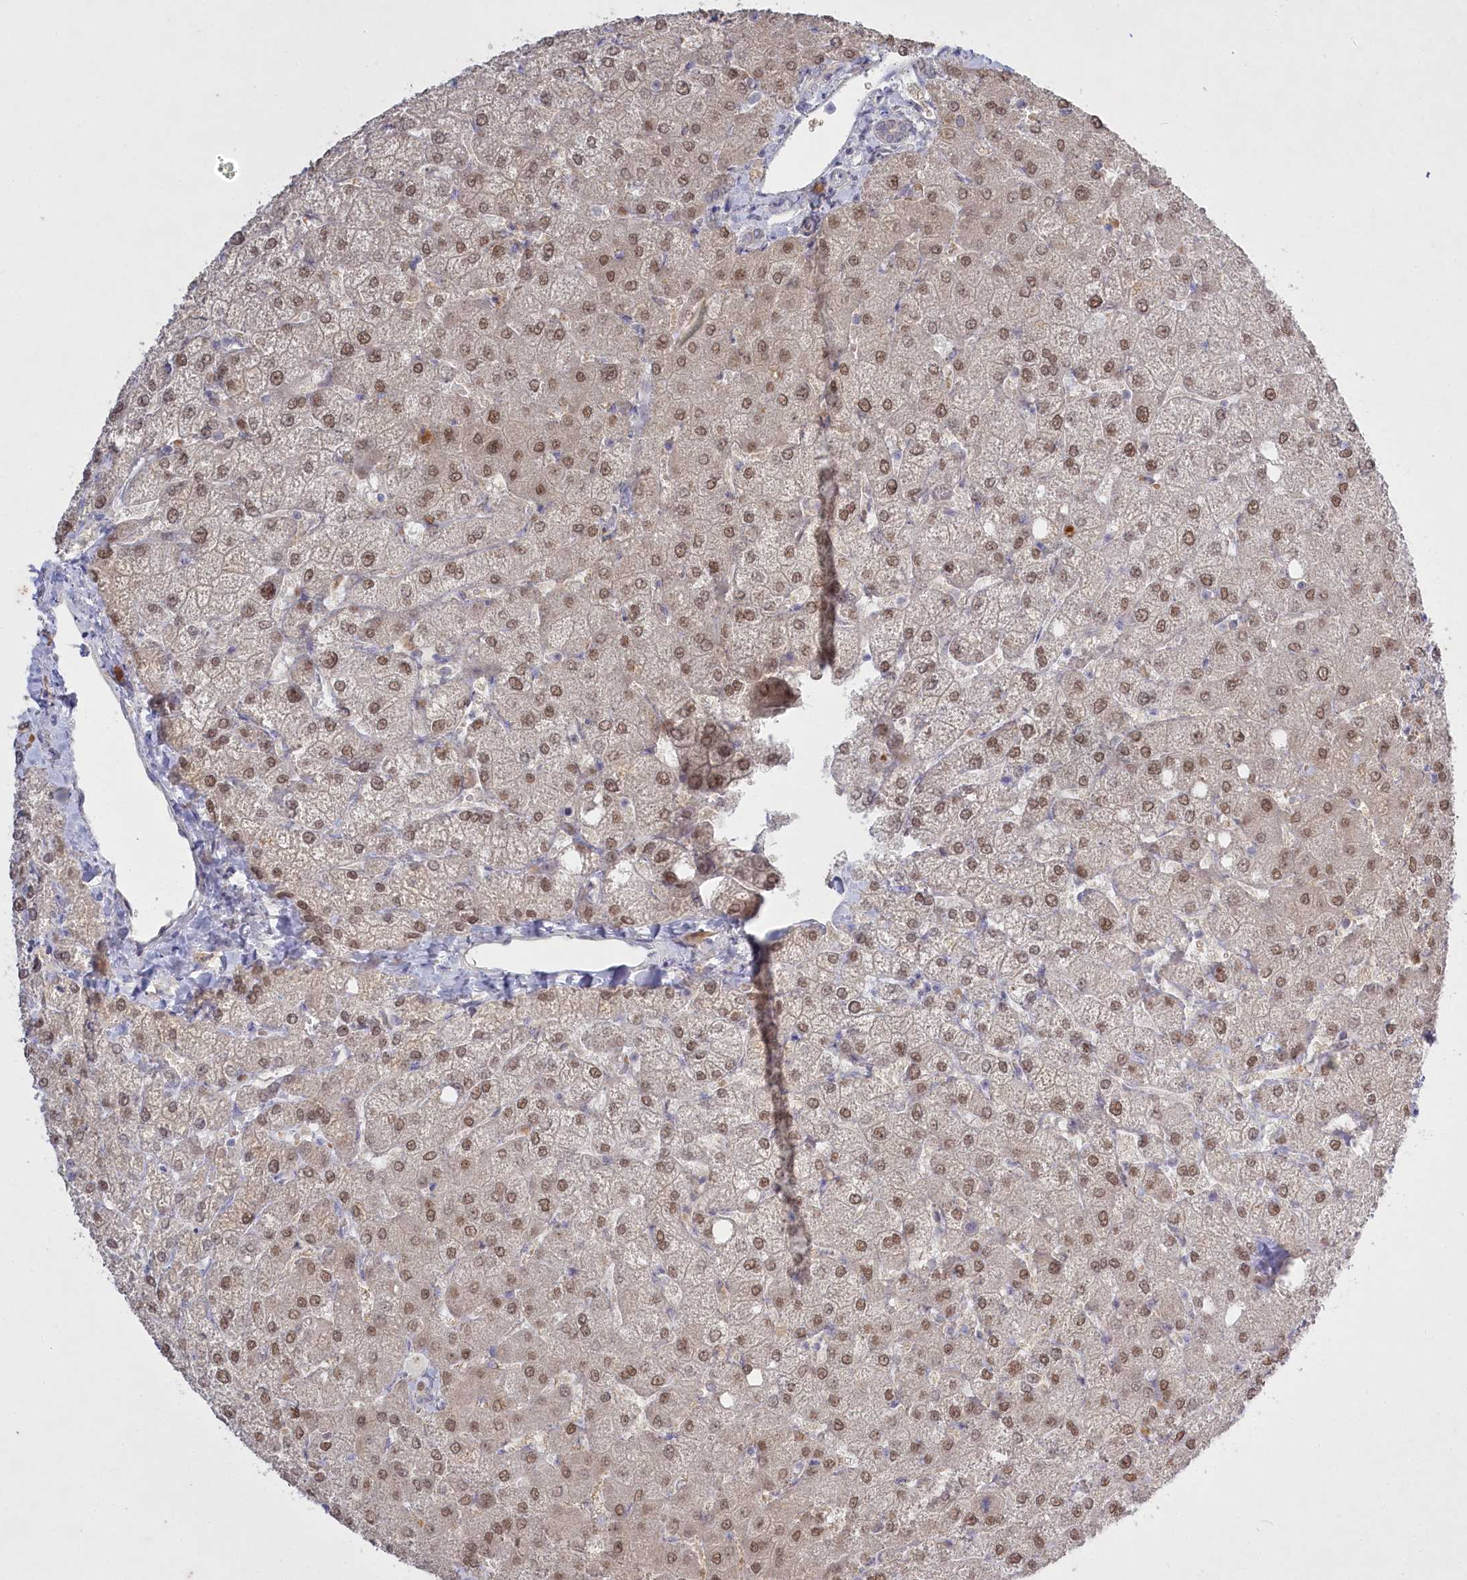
{"staining": {"intensity": "negative", "quantity": "none", "location": "none"}, "tissue": "liver", "cell_type": "Cholangiocytes", "image_type": "normal", "snomed": [{"axis": "morphology", "description": "Normal tissue, NOS"}, {"axis": "topography", "description": "Liver"}], "caption": "IHC image of unremarkable liver: human liver stained with DAB (3,3'-diaminobenzidine) shows no significant protein expression in cholangiocytes.", "gene": "ABITRAM", "patient": {"sex": "female", "age": 54}}